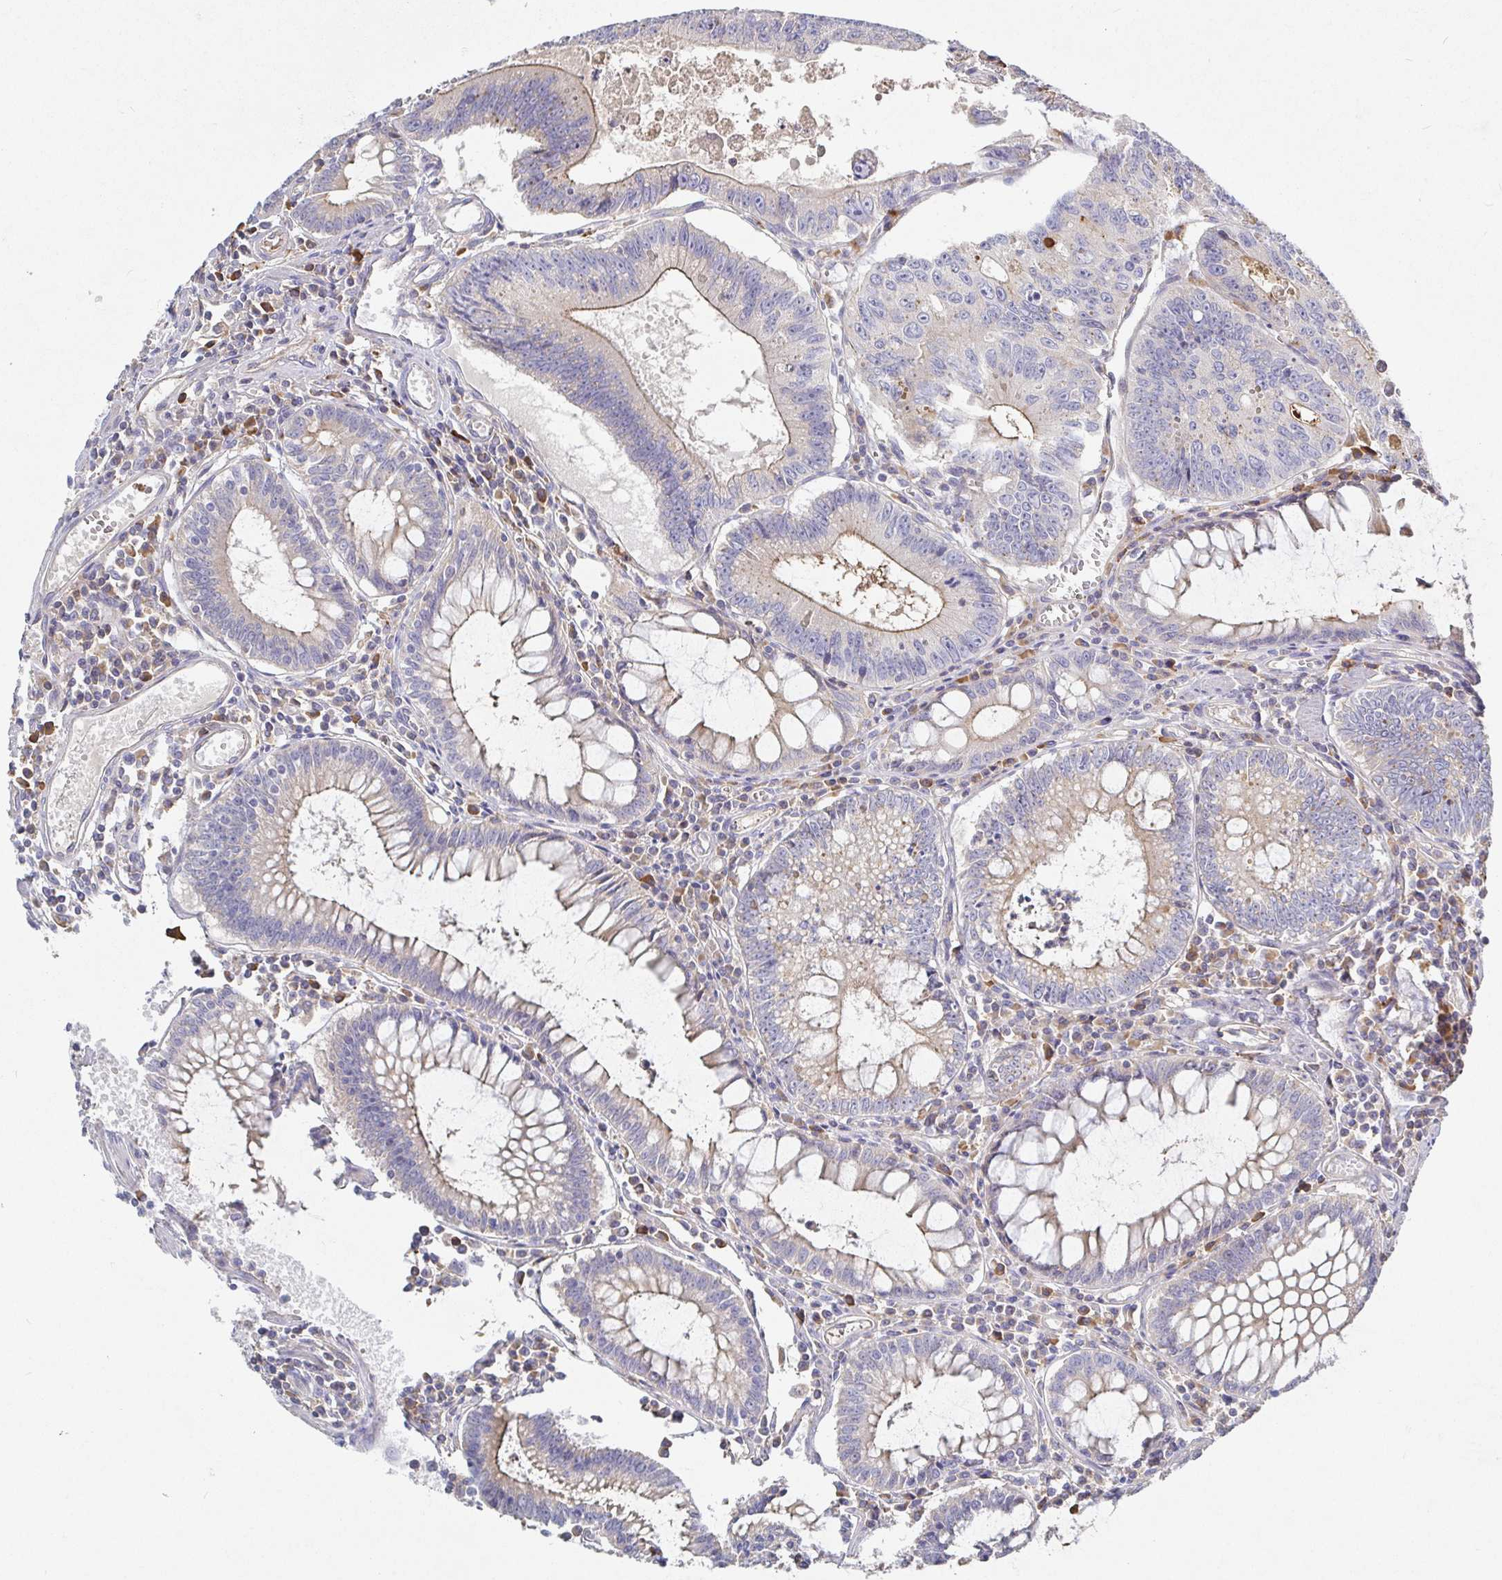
{"staining": {"intensity": "weak", "quantity": "25%-75%", "location": "cytoplasmic/membranous"}, "tissue": "colorectal cancer", "cell_type": "Tumor cells", "image_type": "cancer", "snomed": [{"axis": "morphology", "description": "Adenocarcinoma, NOS"}, {"axis": "topography", "description": "Rectum"}], "caption": "Human colorectal cancer stained for a protein (brown) reveals weak cytoplasmic/membranous positive positivity in approximately 25%-75% of tumor cells.", "gene": "IRAK2", "patient": {"sex": "female", "age": 81}}